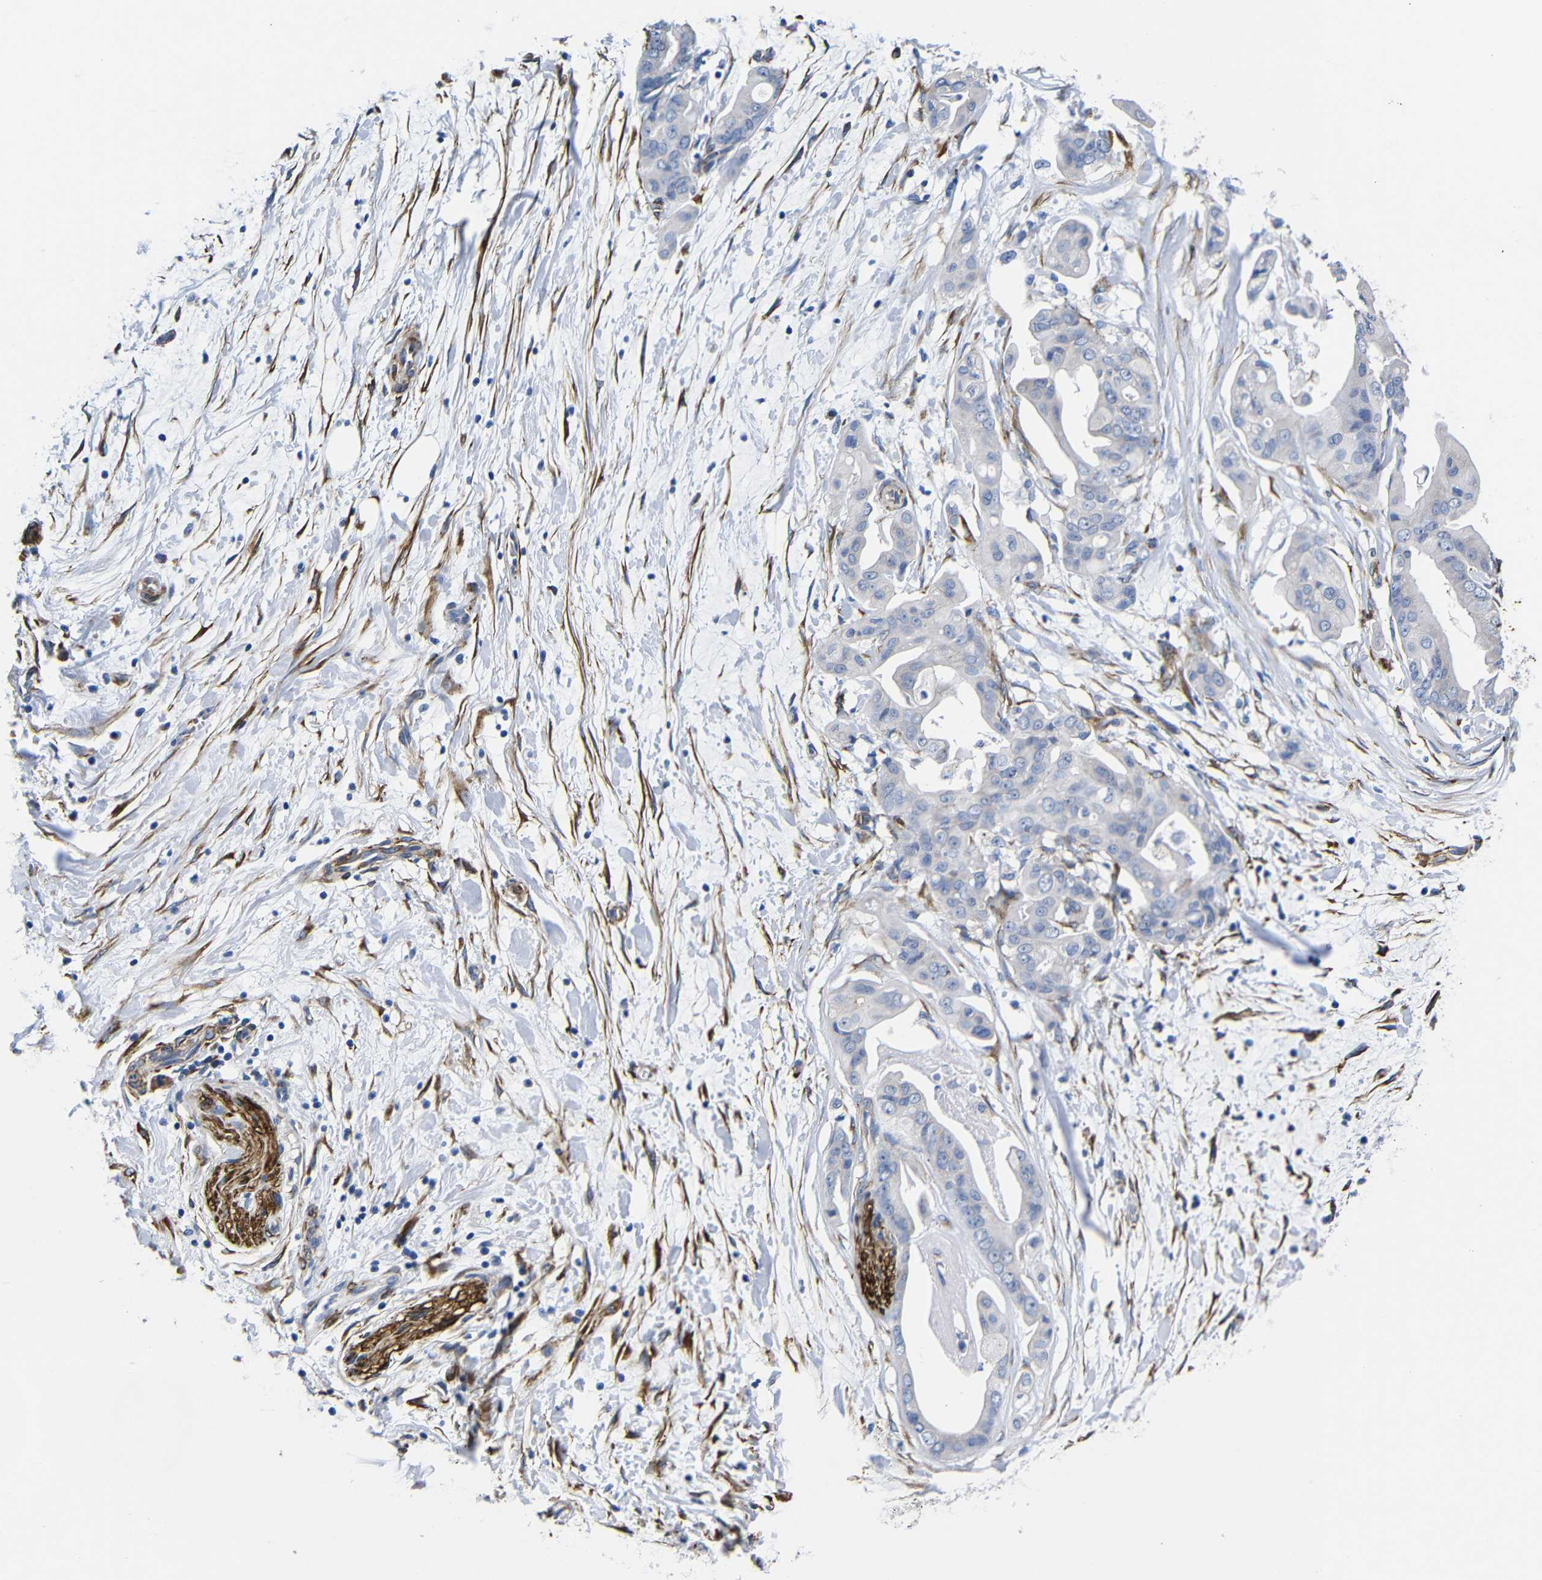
{"staining": {"intensity": "negative", "quantity": "none", "location": "none"}, "tissue": "pancreatic cancer", "cell_type": "Tumor cells", "image_type": "cancer", "snomed": [{"axis": "morphology", "description": "Adenocarcinoma, NOS"}, {"axis": "topography", "description": "Pancreas"}], "caption": "Immunohistochemistry of human pancreatic cancer (adenocarcinoma) reveals no staining in tumor cells. The staining was performed using DAB (3,3'-diaminobenzidine) to visualize the protein expression in brown, while the nuclei were stained in blue with hematoxylin (Magnification: 20x).", "gene": "LRIG1", "patient": {"sex": "female", "age": 75}}